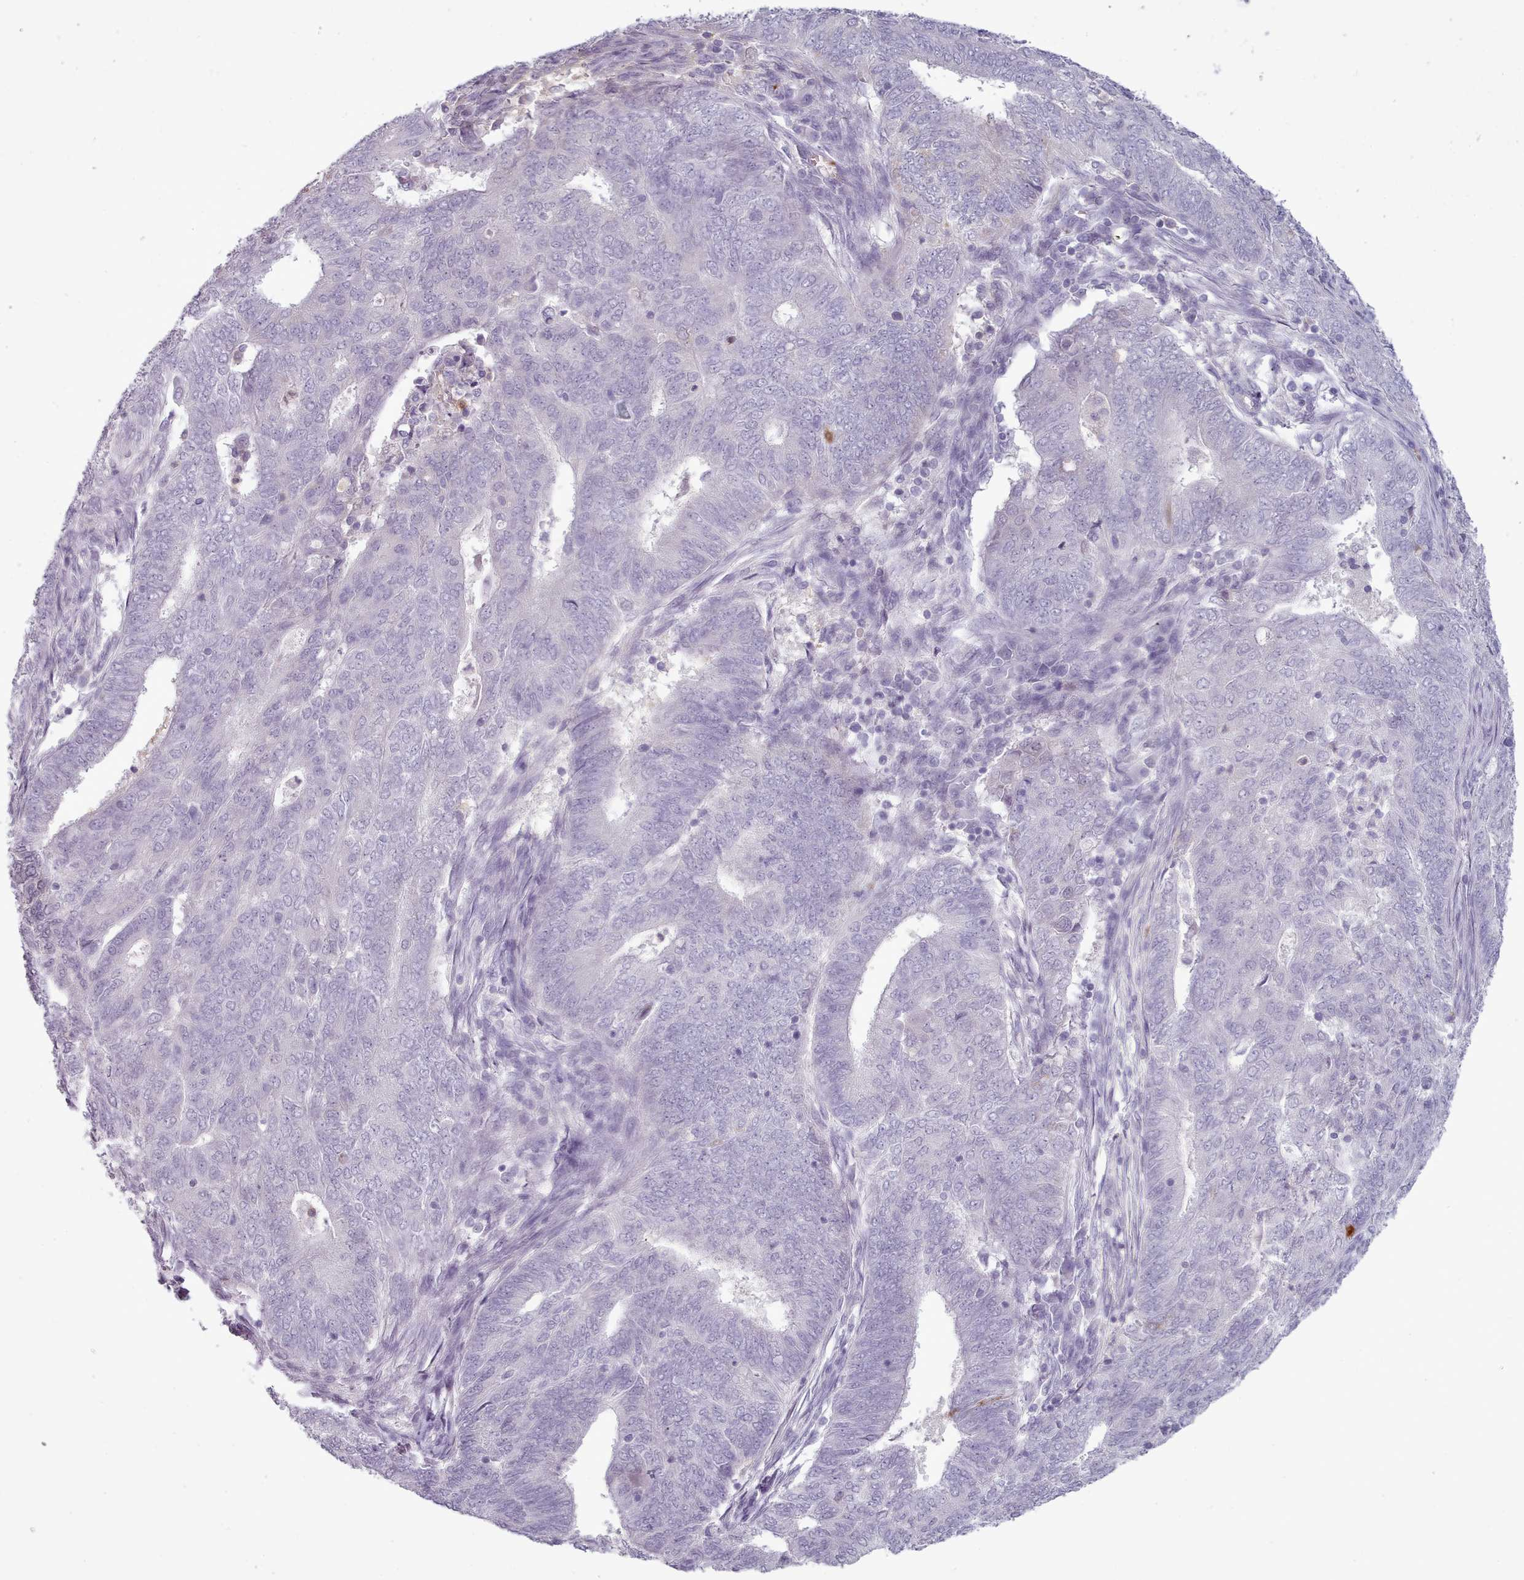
{"staining": {"intensity": "negative", "quantity": "none", "location": "none"}, "tissue": "endometrial cancer", "cell_type": "Tumor cells", "image_type": "cancer", "snomed": [{"axis": "morphology", "description": "Adenocarcinoma, NOS"}, {"axis": "topography", "description": "Endometrium"}], "caption": "An IHC histopathology image of endometrial cancer is shown. There is no staining in tumor cells of endometrial cancer.", "gene": "NDST2", "patient": {"sex": "female", "age": 62}}